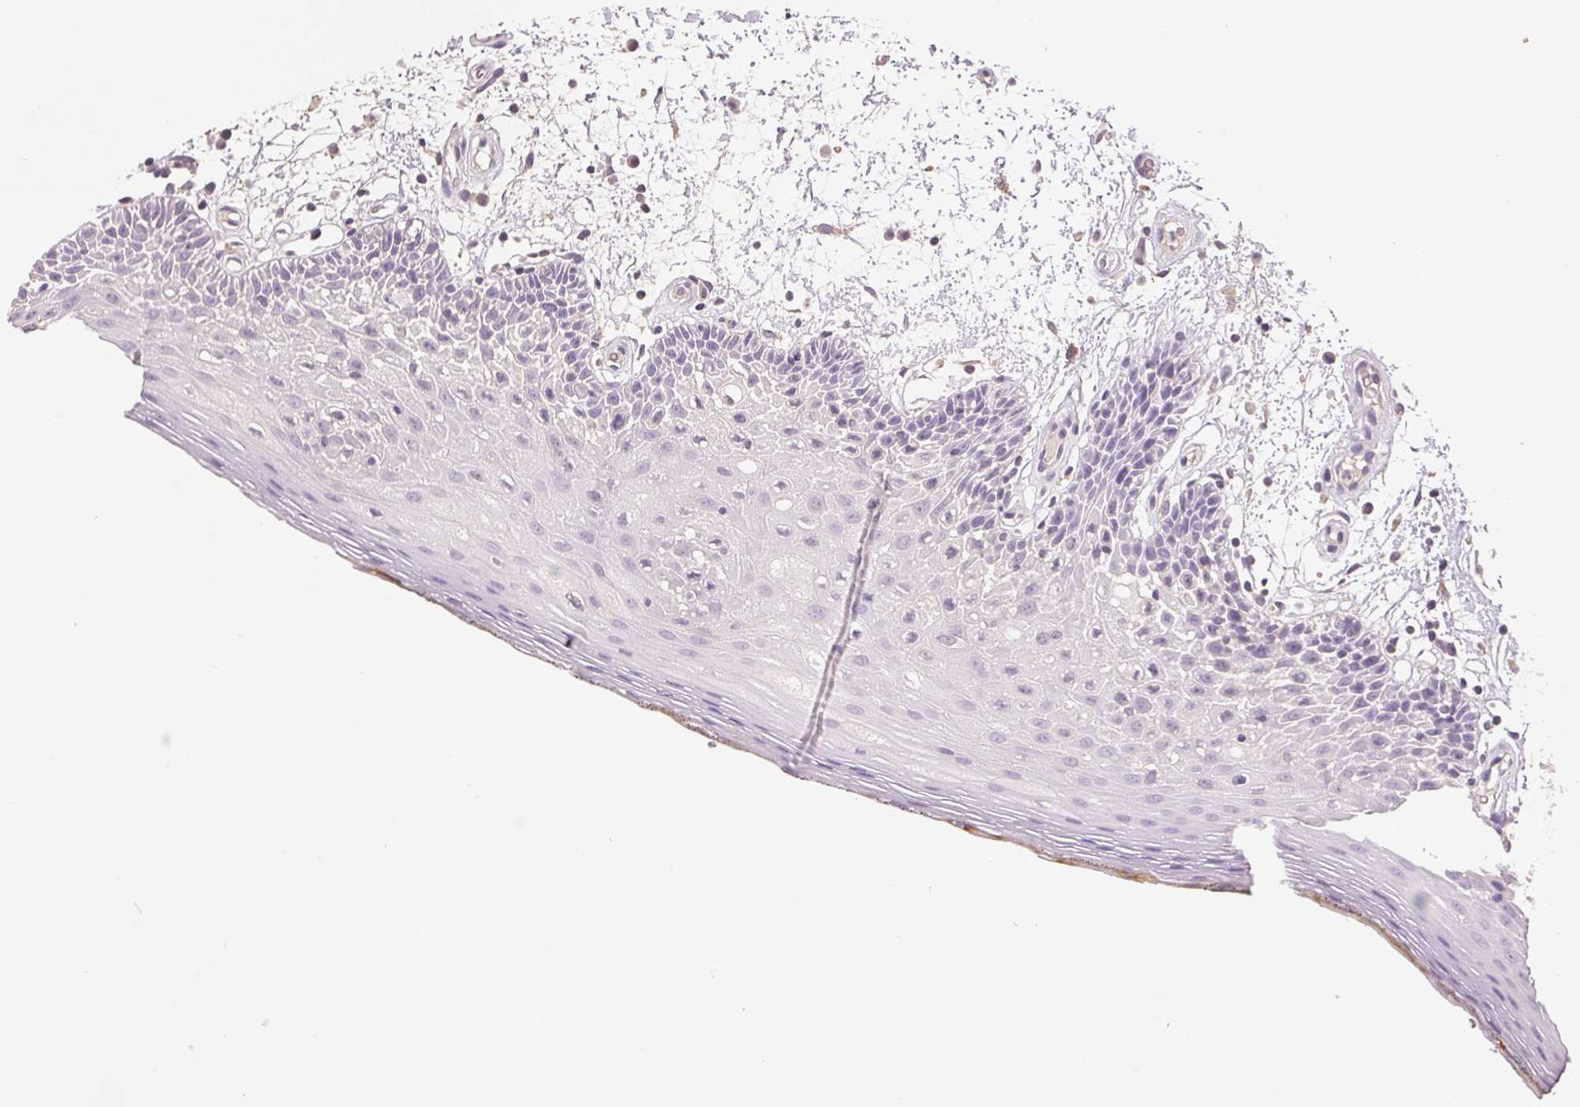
{"staining": {"intensity": "negative", "quantity": "none", "location": "none"}, "tissue": "oral mucosa", "cell_type": "Squamous epithelial cells", "image_type": "normal", "snomed": [{"axis": "morphology", "description": "Normal tissue, NOS"}, {"axis": "morphology", "description": "Squamous cell carcinoma, NOS"}, {"axis": "topography", "description": "Oral tissue"}, {"axis": "topography", "description": "Head-Neck"}], "caption": "Squamous epithelial cells show no significant protein staining in benign oral mucosa. The staining is performed using DAB (3,3'-diaminobenzidine) brown chromogen with nuclei counter-stained in using hematoxylin.", "gene": "FXYD4", "patient": {"sex": "male", "age": 52}}